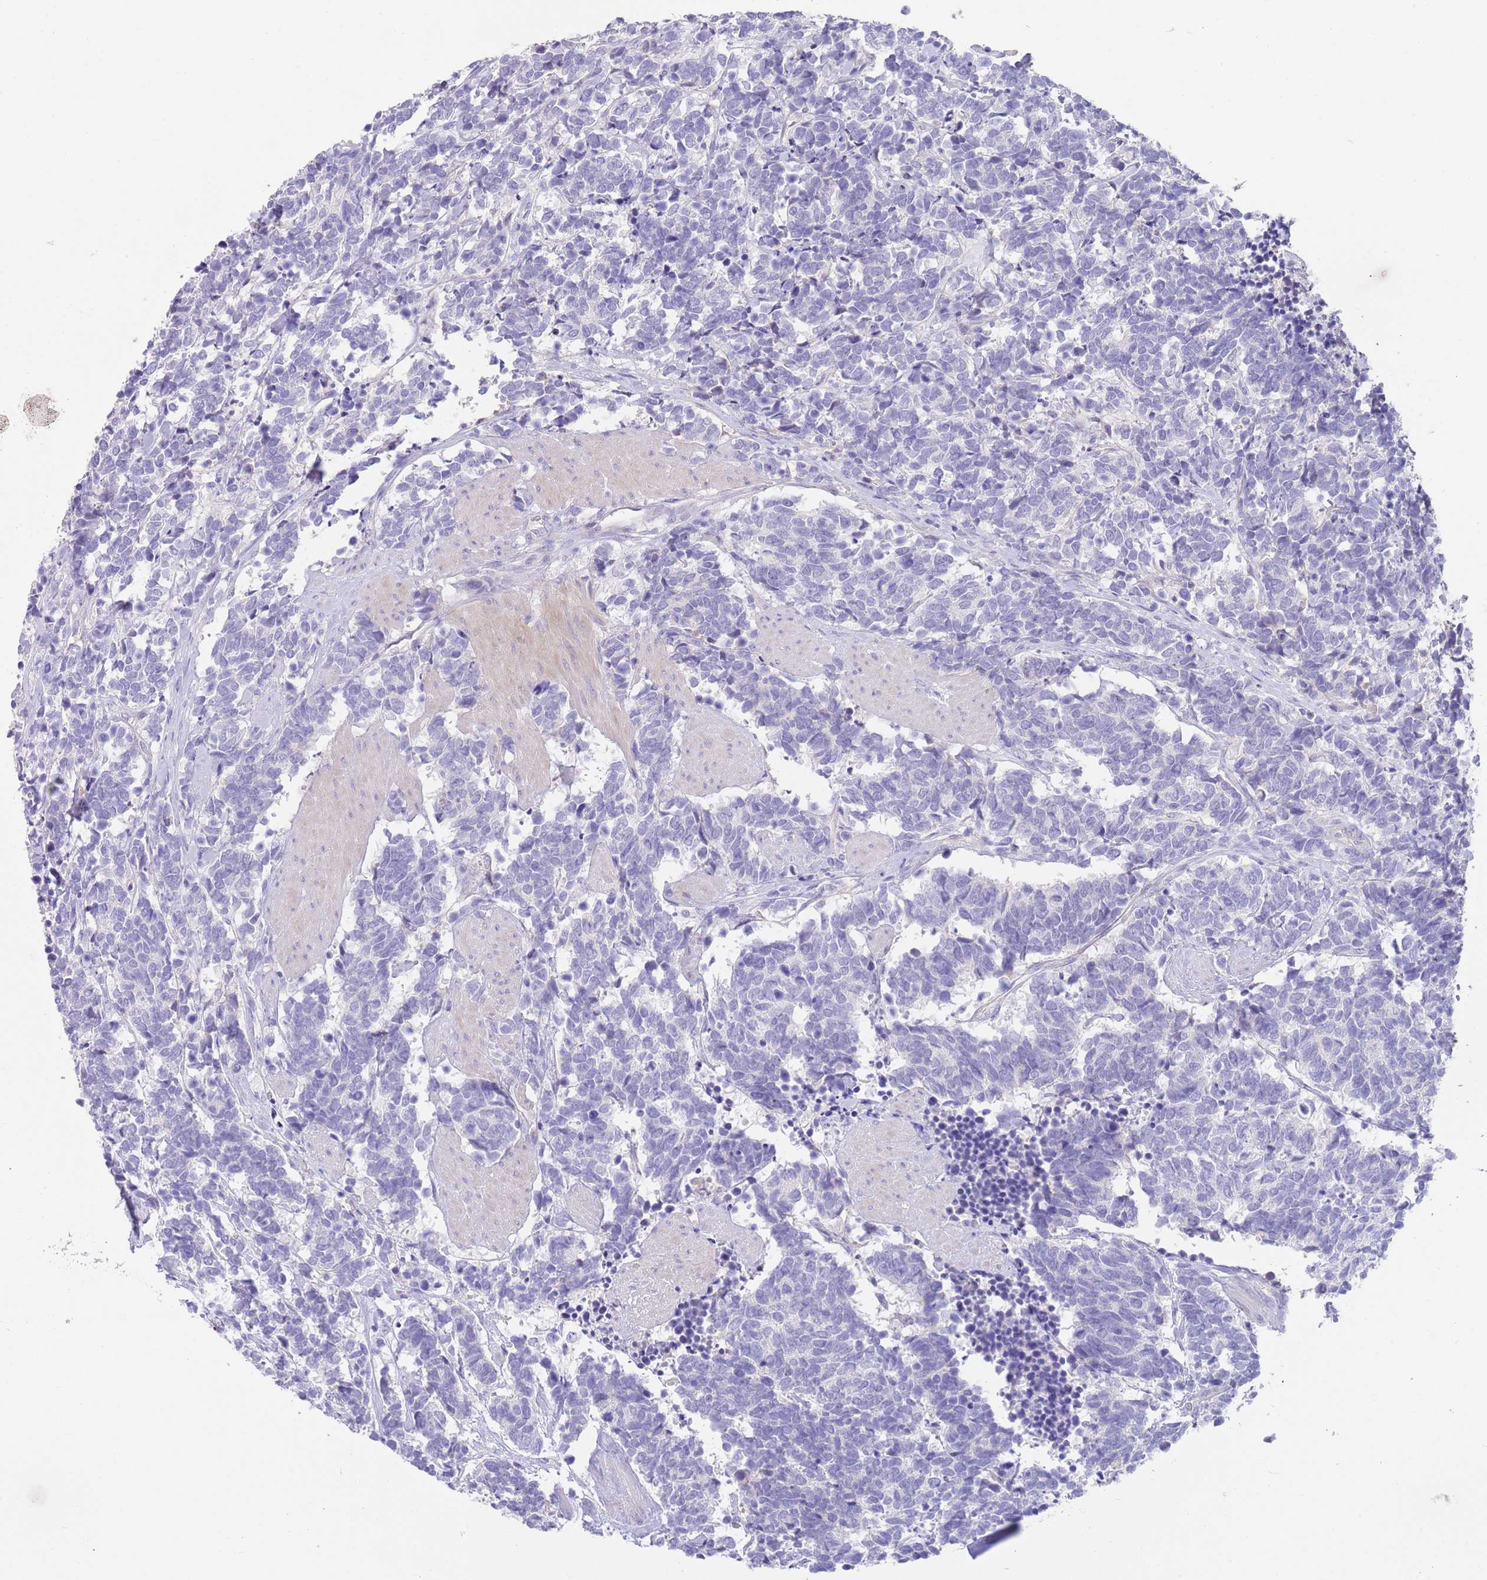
{"staining": {"intensity": "negative", "quantity": "none", "location": "none"}, "tissue": "carcinoid", "cell_type": "Tumor cells", "image_type": "cancer", "snomed": [{"axis": "morphology", "description": "Carcinoma, NOS"}, {"axis": "morphology", "description": "Carcinoid, malignant, NOS"}, {"axis": "topography", "description": "Prostate"}], "caption": "DAB (3,3'-diaminobenzidine) immunohistochemical staining of human carcinoid displays no significant staining in tumor cells.", "gene": "IGFL4", "patient": {"sex": "male", "age": 57}}